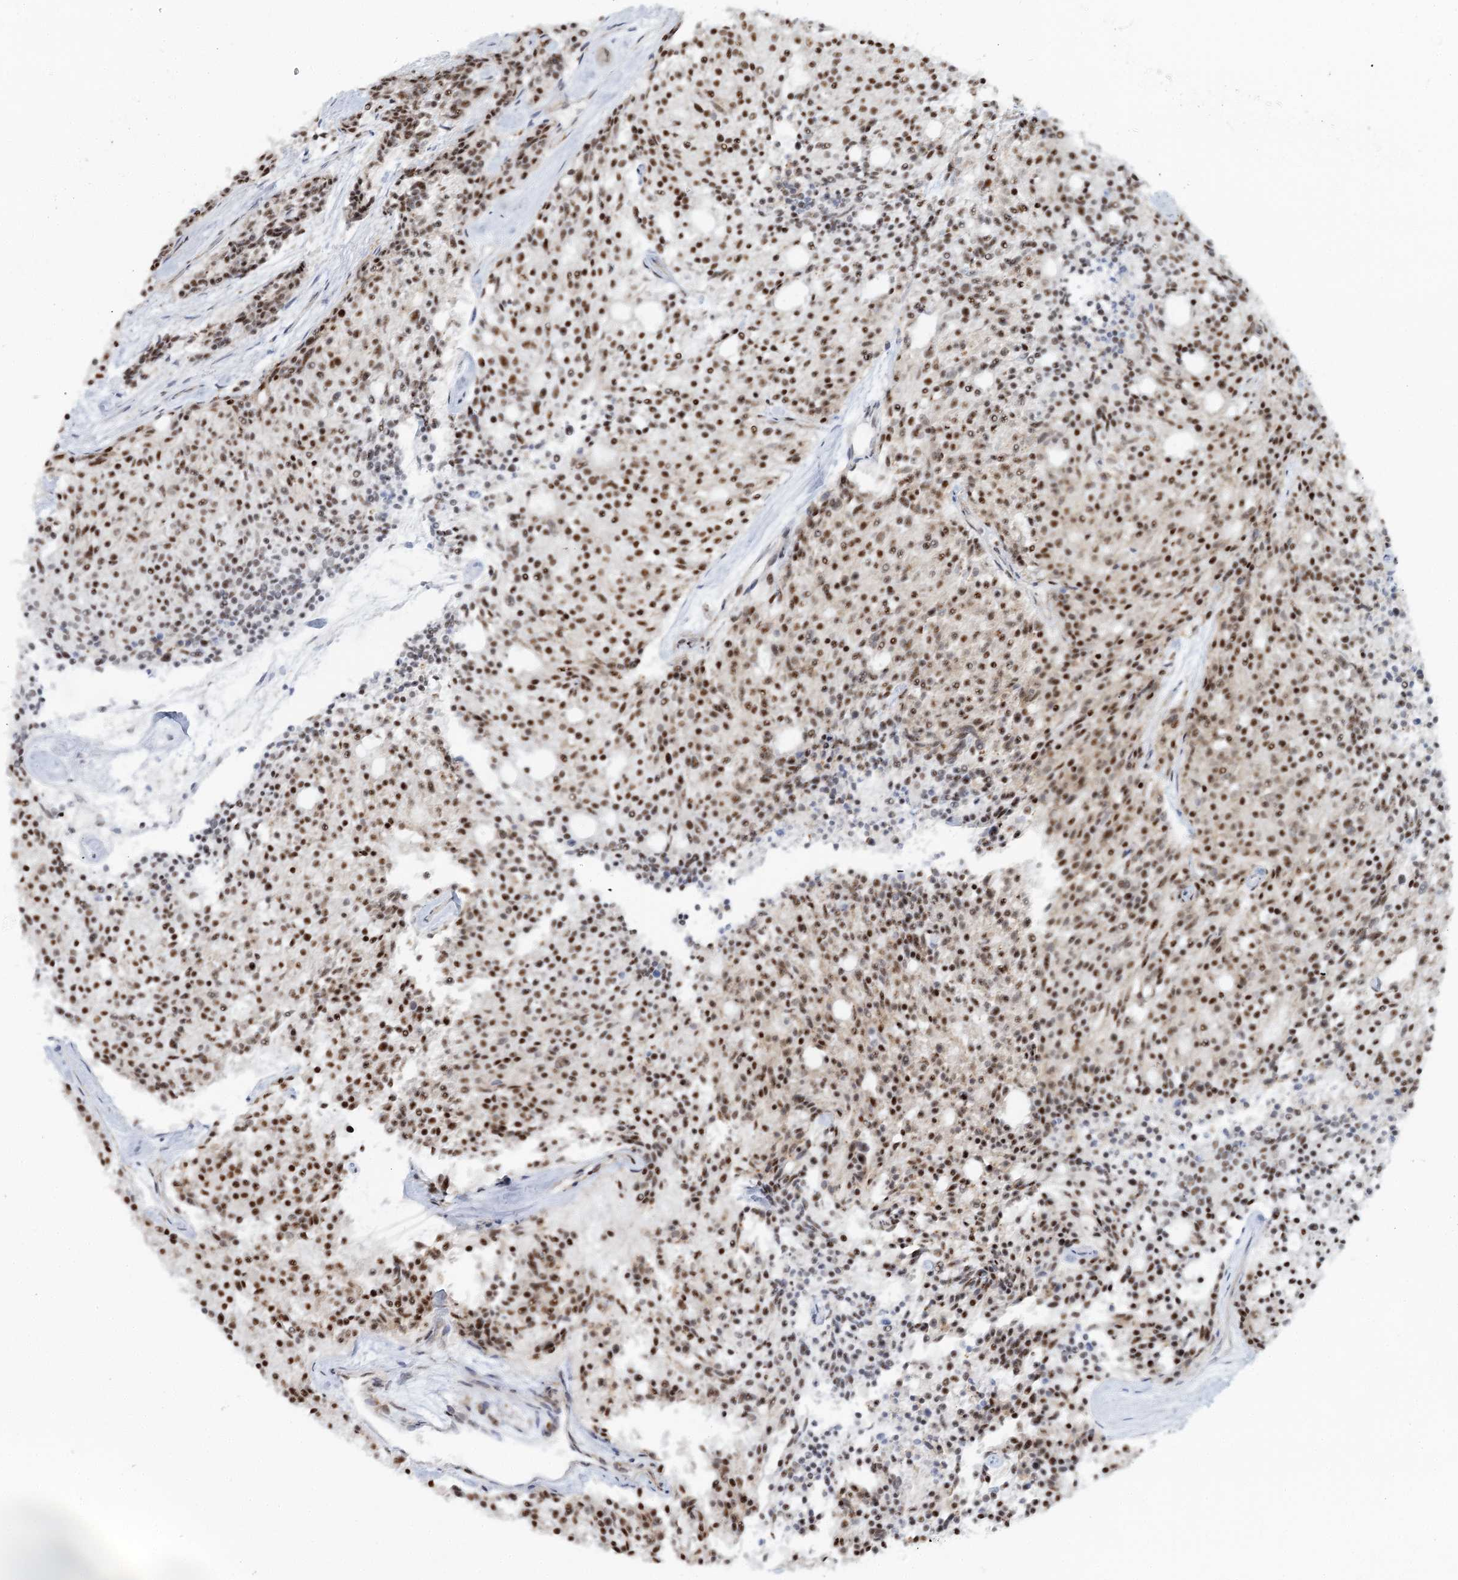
{"staining": {"intensity": "strong", "quantity": ">75%", "location": "nuclear"}, "tissue": "carcinoid", "cell_type": "Tumor cells", "image_type": "cancer", "snomed": [{"axis": "morphology", "description": "Carcinoid, malignant, NOS"}, {"axis": "topography", "description": "Pancreas"}], "caption": "High-power microscopy captured an immunohistochemistry (IHC) image of carcinoid, revealing strong nuclear staining in approximately >75% of tumor cells.", "gene": "U2SURP", "patient": {"sex": "female", "age": 54}}